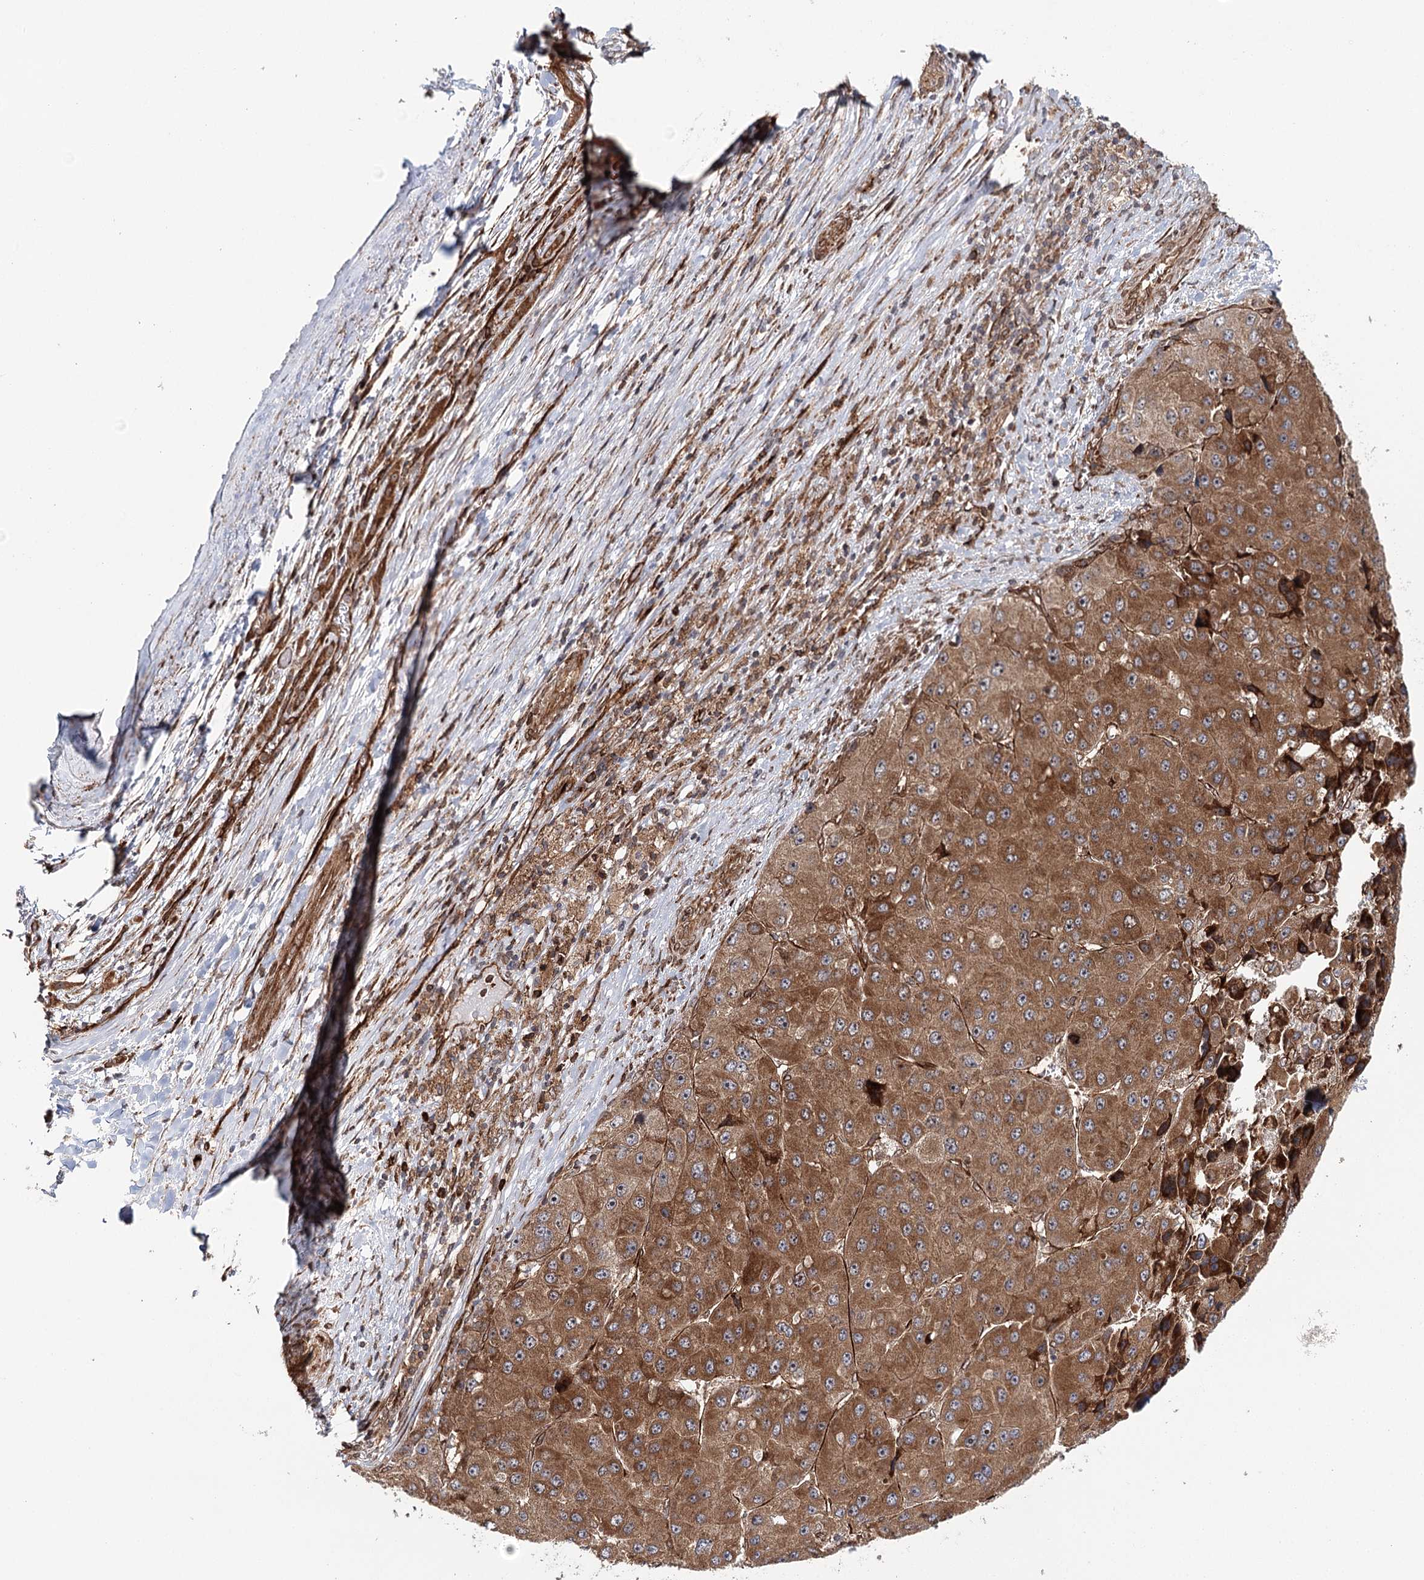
{"staining": {"intensity": "strong", "quantity": ">75%", "location": "cytoplasmic/membranous,nuclear"}, "tissue": "liver cancer", "cell_type": "Tumor cells", "image_type": "cancer", "snomed": [{"axis": "morphology", "description": "Carcinoma, Hepatocellular, NOS"}, {"axis": "topography", "description": "Liver"}], "caption": "Tumor cells show high levels of strong cytoplasmic/membranous and nuclear staining in about >75% of cells in human hepatocellular carcinoma (liver). The staining was performed using DAB to visualize the protein expression in brown, while the nuclei were stained in blue with hematoxylin (Magnification: 20x).", "gene": "MKNK1", "patient": {"sex": "female", "age": 73}}